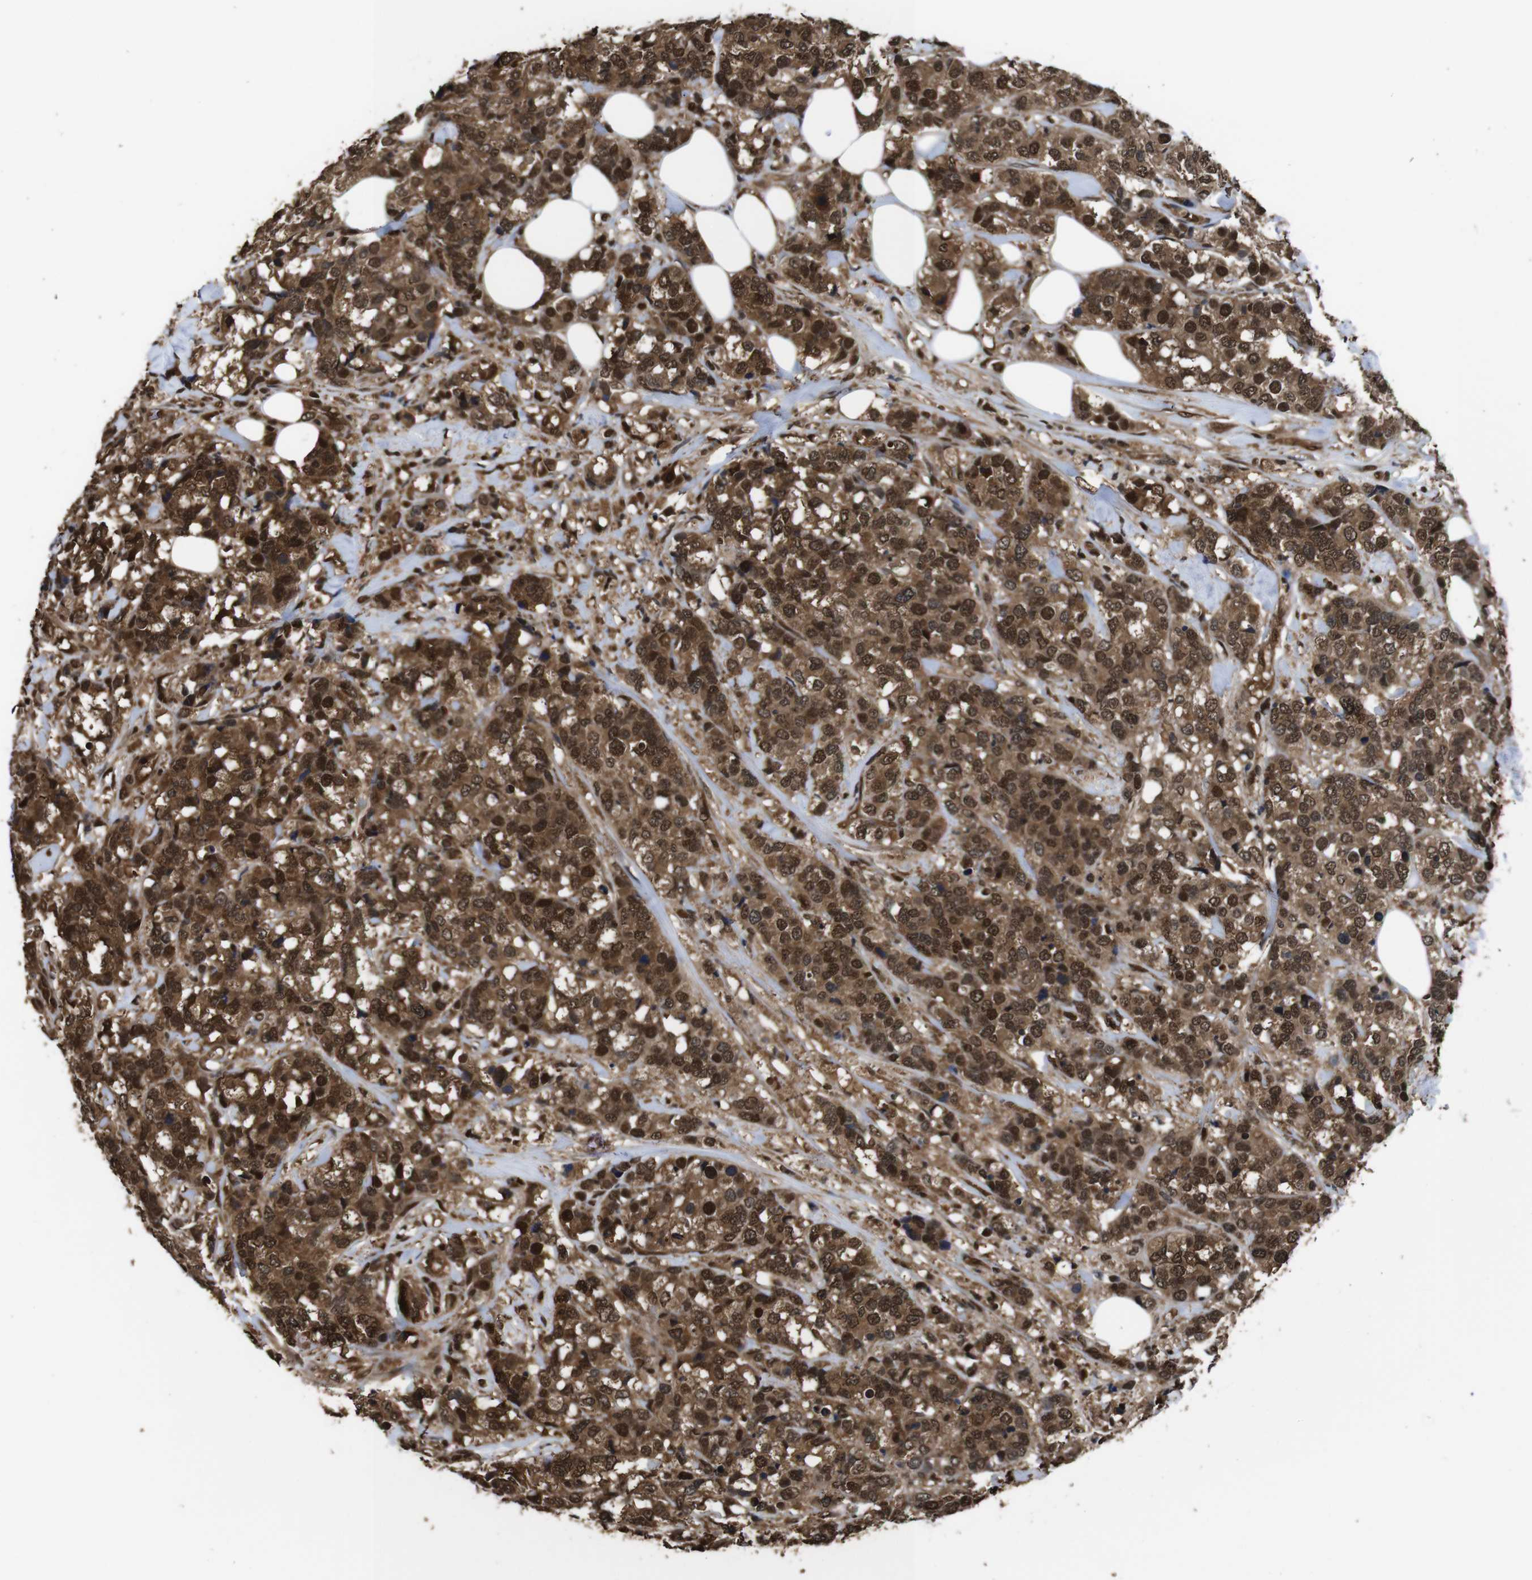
{"staining": {"intensity": "moderate", "quantity": ">75%", "location": "cytoplasmic/membranous,nuclear"}, "tissue": "breast cancer", "cell_type": "Tumor cells", "image_type": "cancer", "snomed": [{"axis": "morphology", "description": "Lobular carcinoma"}, {"axis": "topography", "description": "Breast"}], "caption": "High-magnification brightfield microscopy of lobular carcinoma (breast) stained with DAB (3,3'-diaminobenzidine) (brown) and counterstained with hematoxylin (blue). tumor cells exhibit moderate cytoplasmic/membranous and nuclear expression is identified in about>75% of cells. (IHC, brightfield microscopy, high magnification).", "gene": "VCP", "patient": {"sex": "female", "age": 59}}